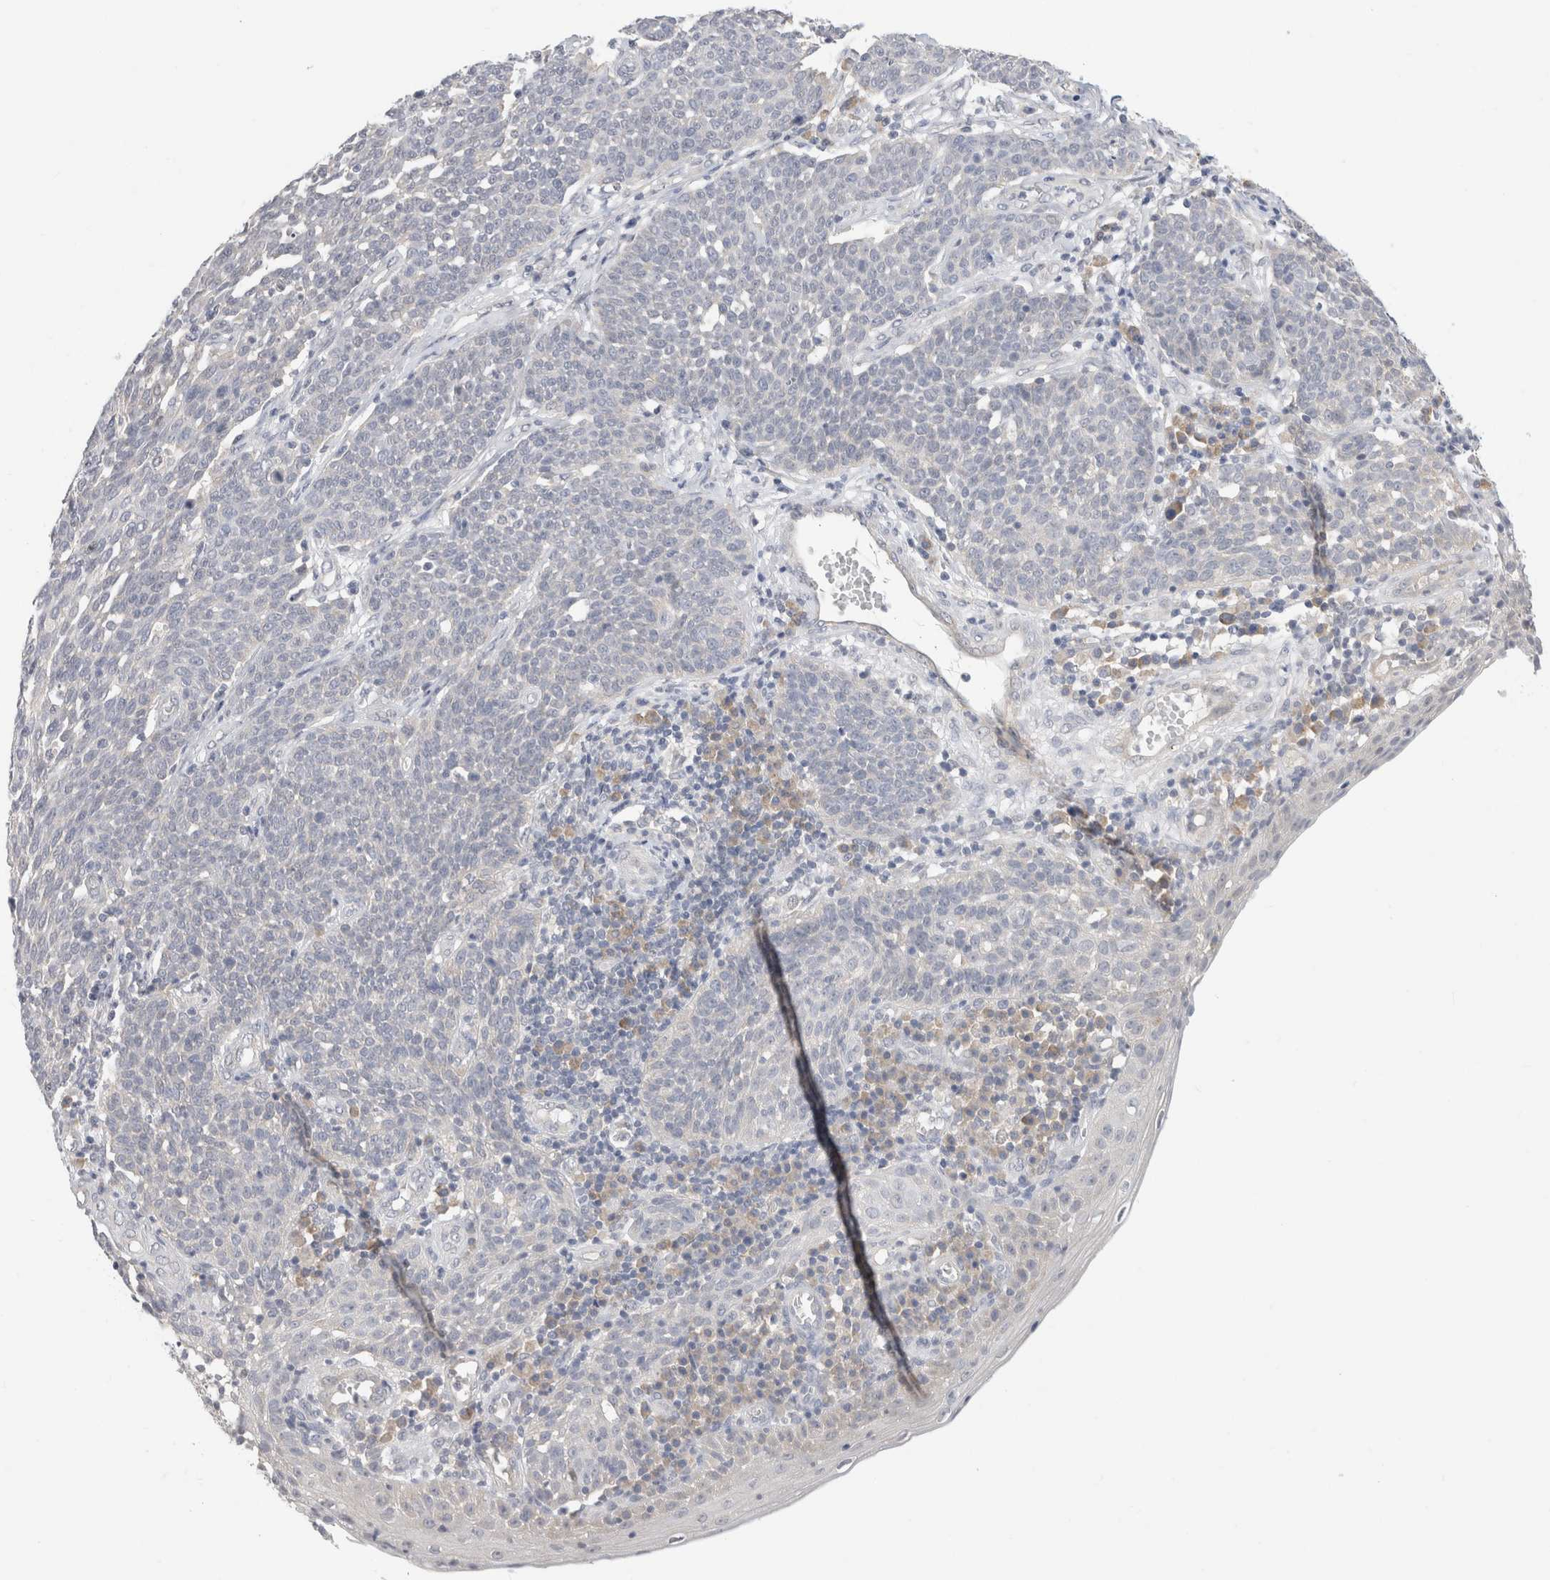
{"staining": {"intensity": "negative", "quantity": "none", "location": "none"}, "tissue": "cervical cancer", "cell_type": "Tumor cells", "image_type": "cancer", "snomed": [{"axis": "morphology", "description": "Squamous cell carcinoma, NOS"}, {"axis": "topography", "description": "Cervix"}], "caption": "DAB (3,3'-diaminobenzidine) immunohistochemical staining of human cervical cancer (squamous cell carcinoma) reveals no significant expression in tumor cells.", "gene": "CHRM4", "patient": {"sex": "female", "age": 34}}